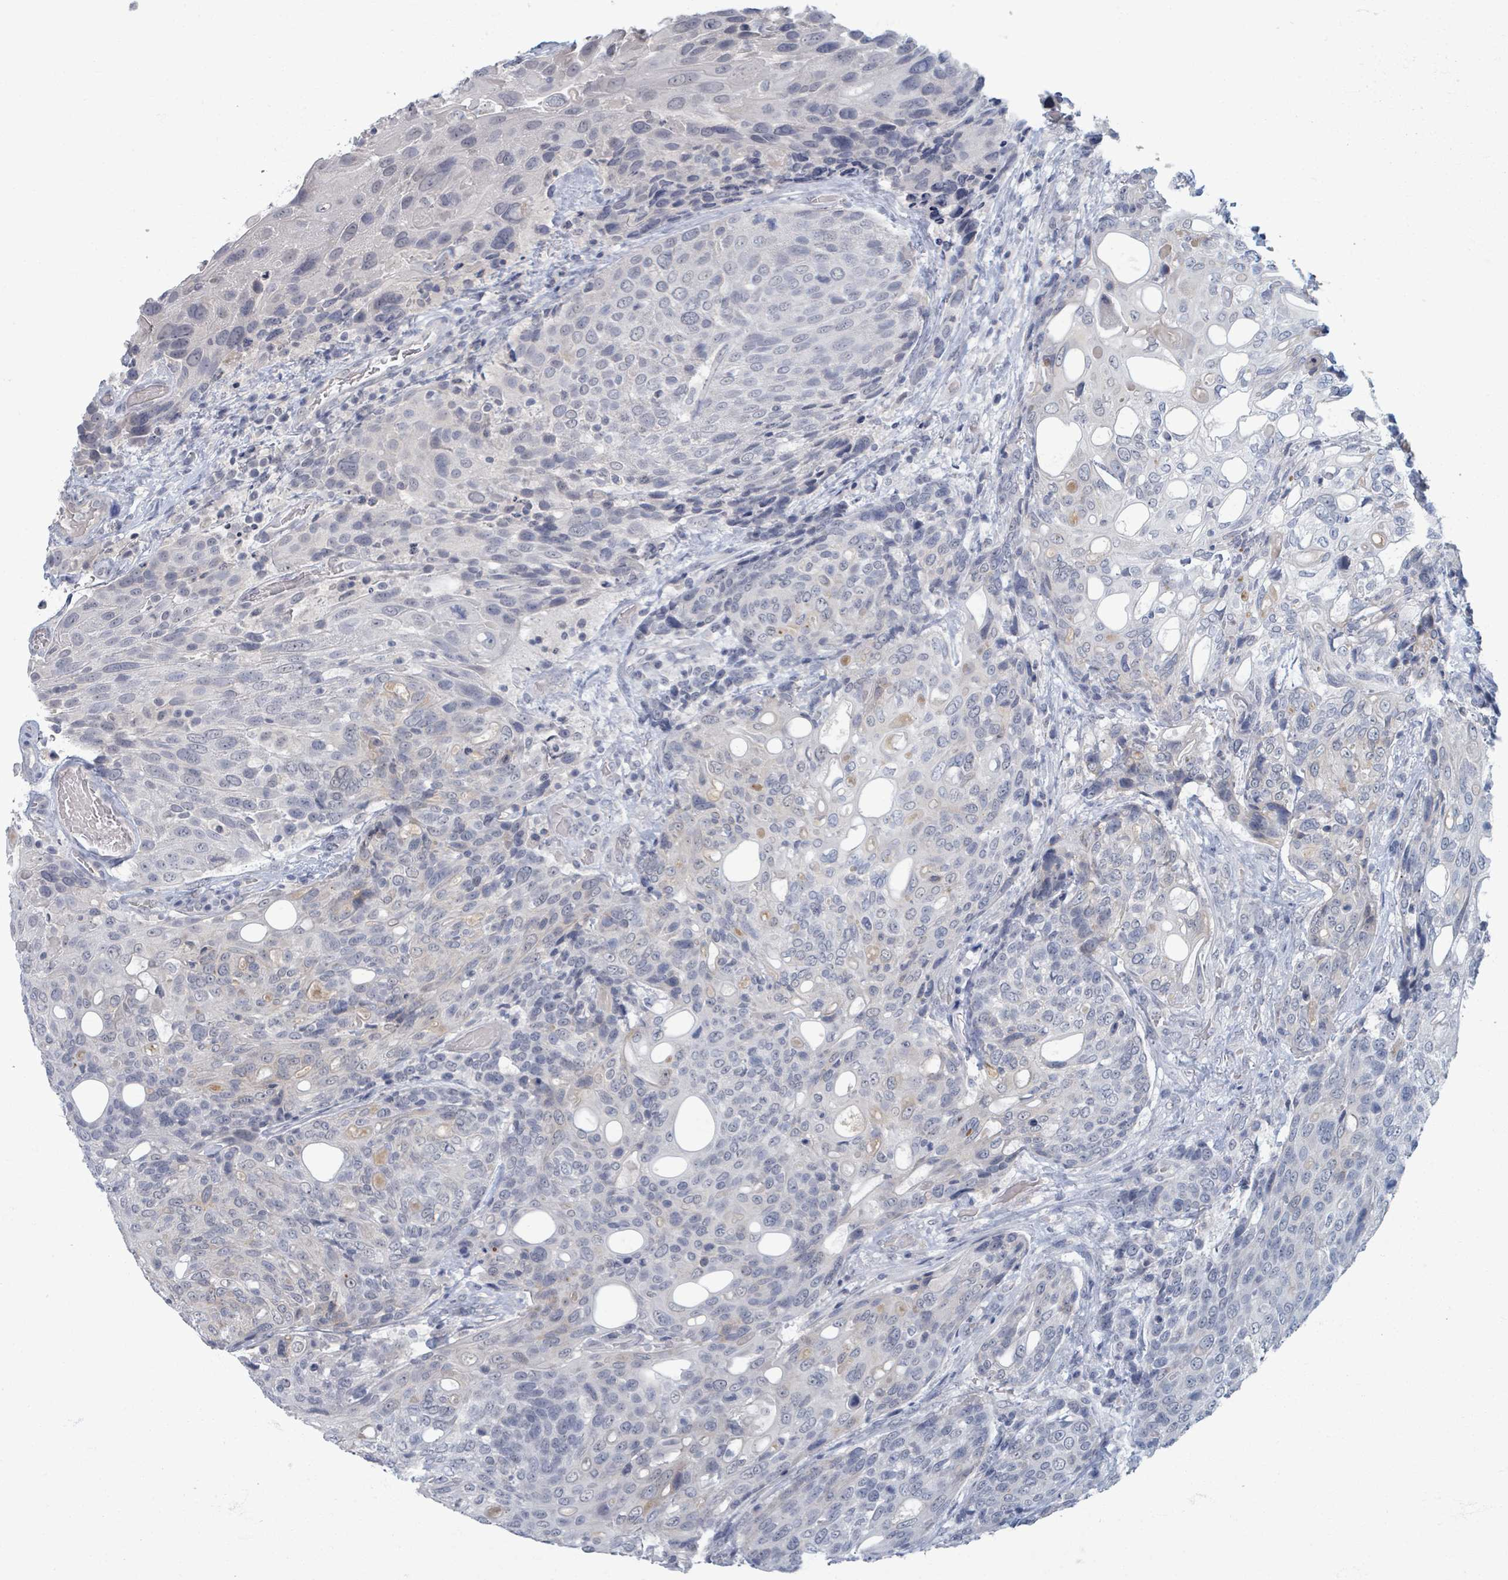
{"staining": {"intensity": "negative", "quantity": "none", "location": "none"}, "tissue": "urothelial cancer", "cell_type": "Tumor cells", "image_type": "cancer", "snomed": [{"axis": "morphology", "description": "Urothelial carcinoma, High grade"}, {"axis": "topography", "description": "Urinary bladder"}], "caption": "This is a histopathology image of immunohistochemistry (IHC) staining of urothelial carcinoma (high-grade), which shows no expression in tumor cells. The staining is performed using DAB brown chromogen with nuclei counter-stained in using hematoxylin.", "gene": "WNT11", "patient": {"sex": "female", "age": 70}}